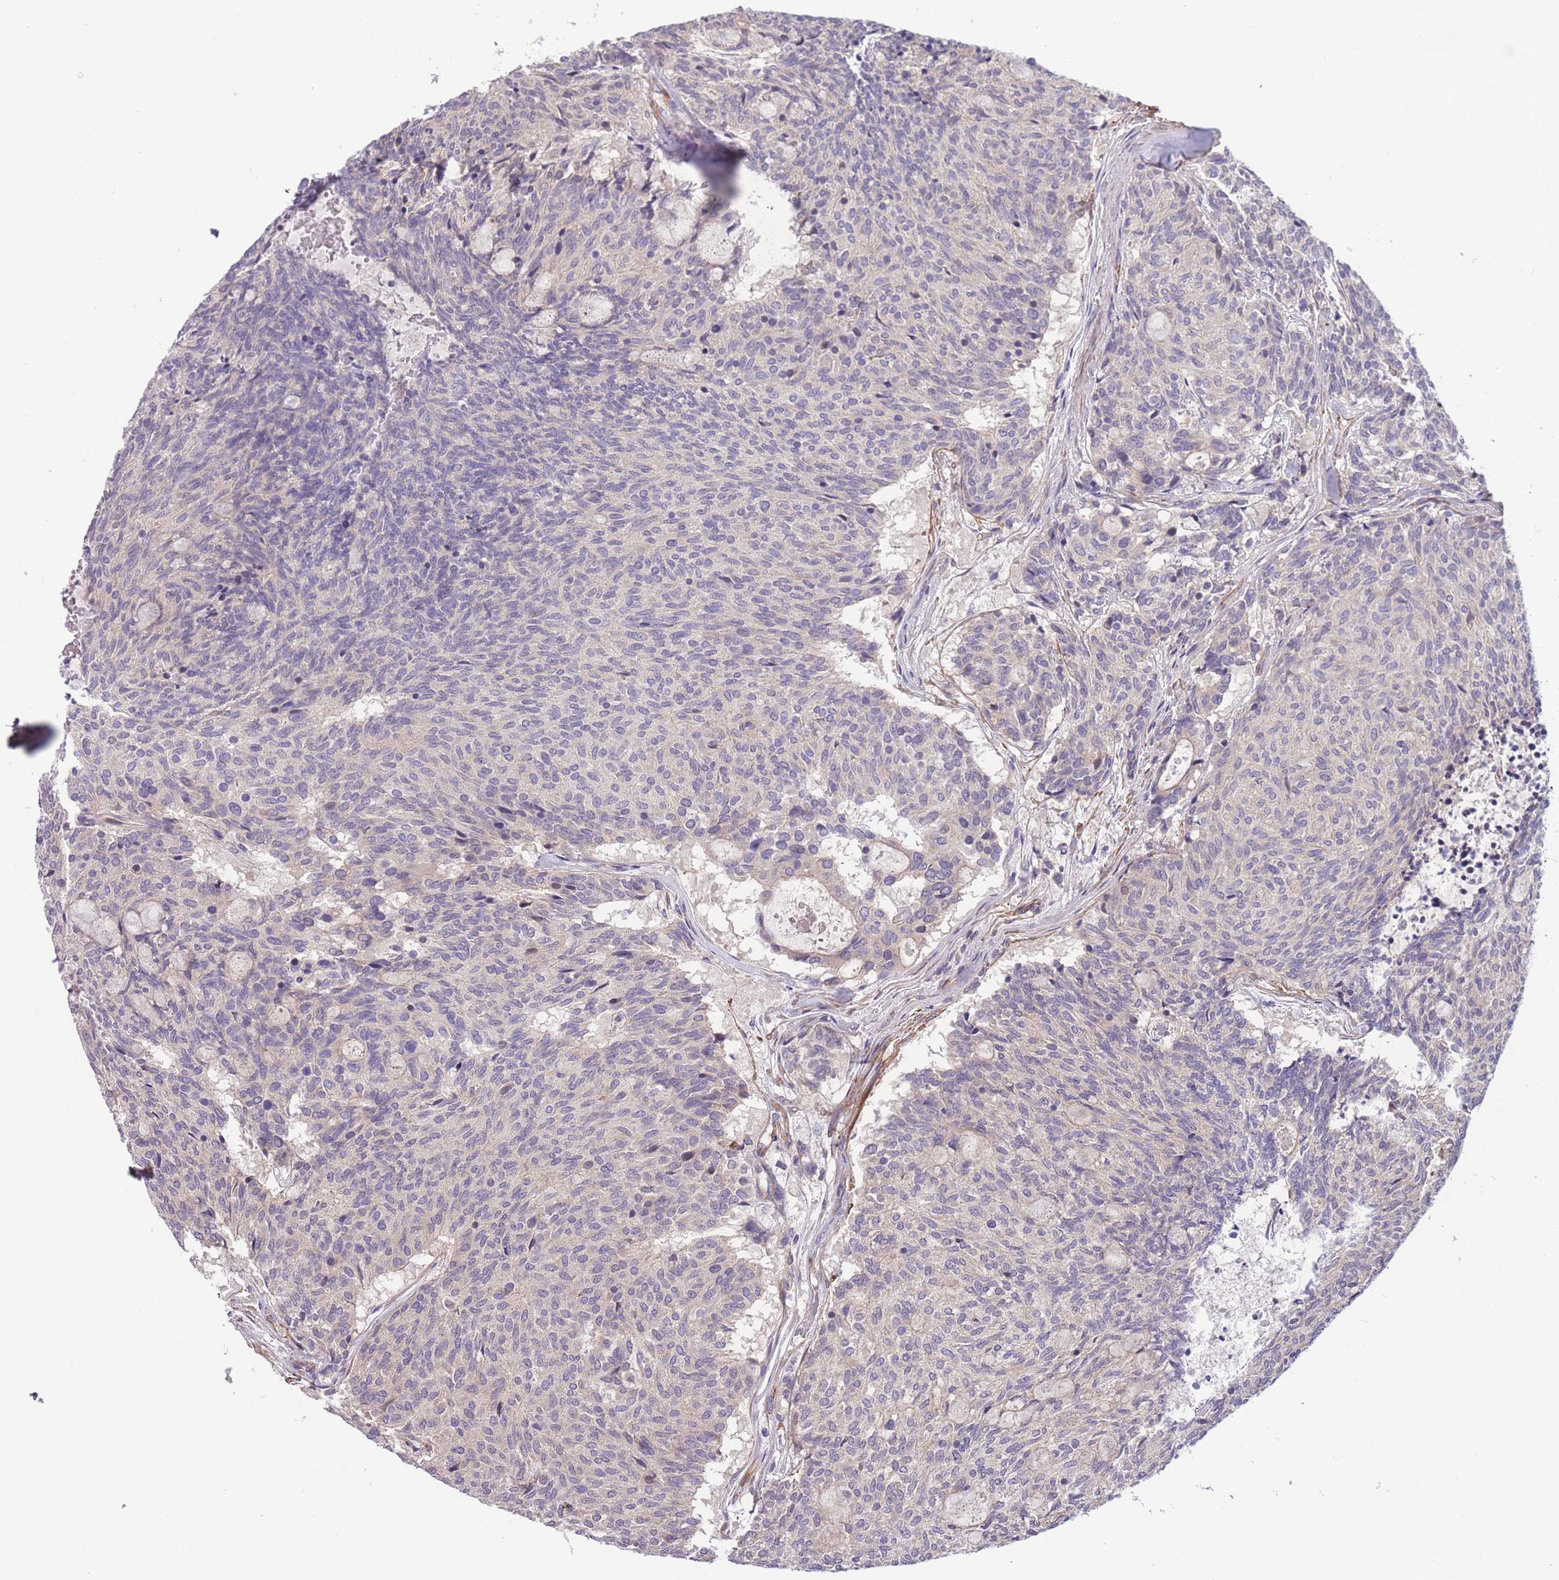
{"staining": {"intensity": "negative", "quantity": "none", "location": "none"}, "tissue": "carcinoid", "cell_type": "Tumor cells", "image_type": "cancer", "snomed": [{"axis": "morphology", "description": "Carcinoid, malignant, NOS"}, {"axis": "topography", "description": "Pancreas"}], "caption": "An IHC micrograph of carcinoid (malignant) is shown. There is no staining in tumor cells of carcinoid (malignant).", "gene": "FAM124A", "patient": {"sex": "female", "age": 54}}